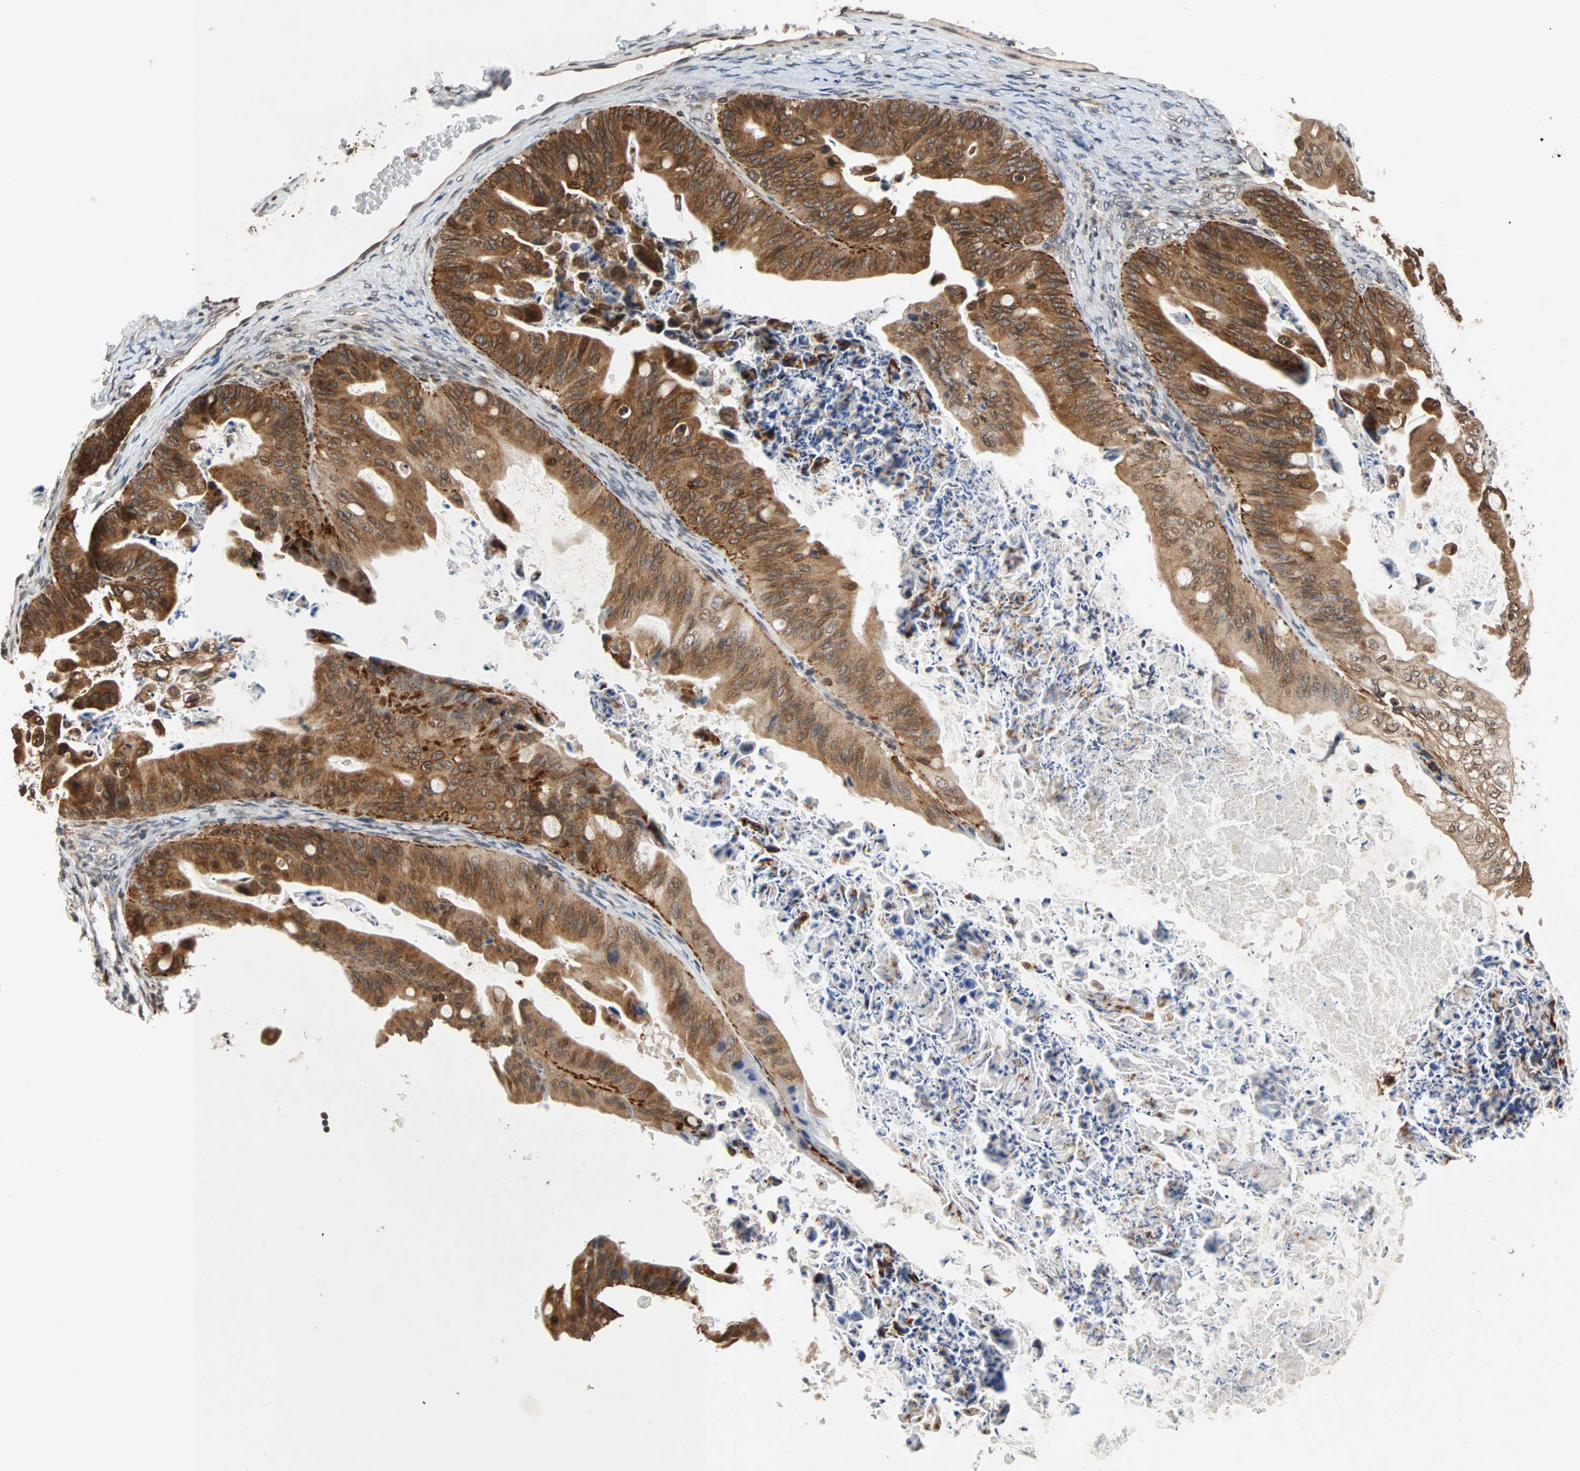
{"staining": {"intensity": "strong", "quantity": ">75%", "location": "cytoplasmic/membranous"}, "tissue": "ovarian cancer", "cell_type": "Tumor cells", "image_type": "cancer", "snomed": [{"axis": "morphology", "description": "Cystadenocarcinoma, mucinous, NOS"}, {"axis": "topography", "description": "Ovary"}], "caption": "Immunohistochemical staining of human mucinous cystadenocarcinoma (ovarian) demonstrates strong cytoplasmic/membranous protein staining in about >75% of tumor cells.", "gene": "AUP1", "patient": {"sex": "female", "age": 37}}